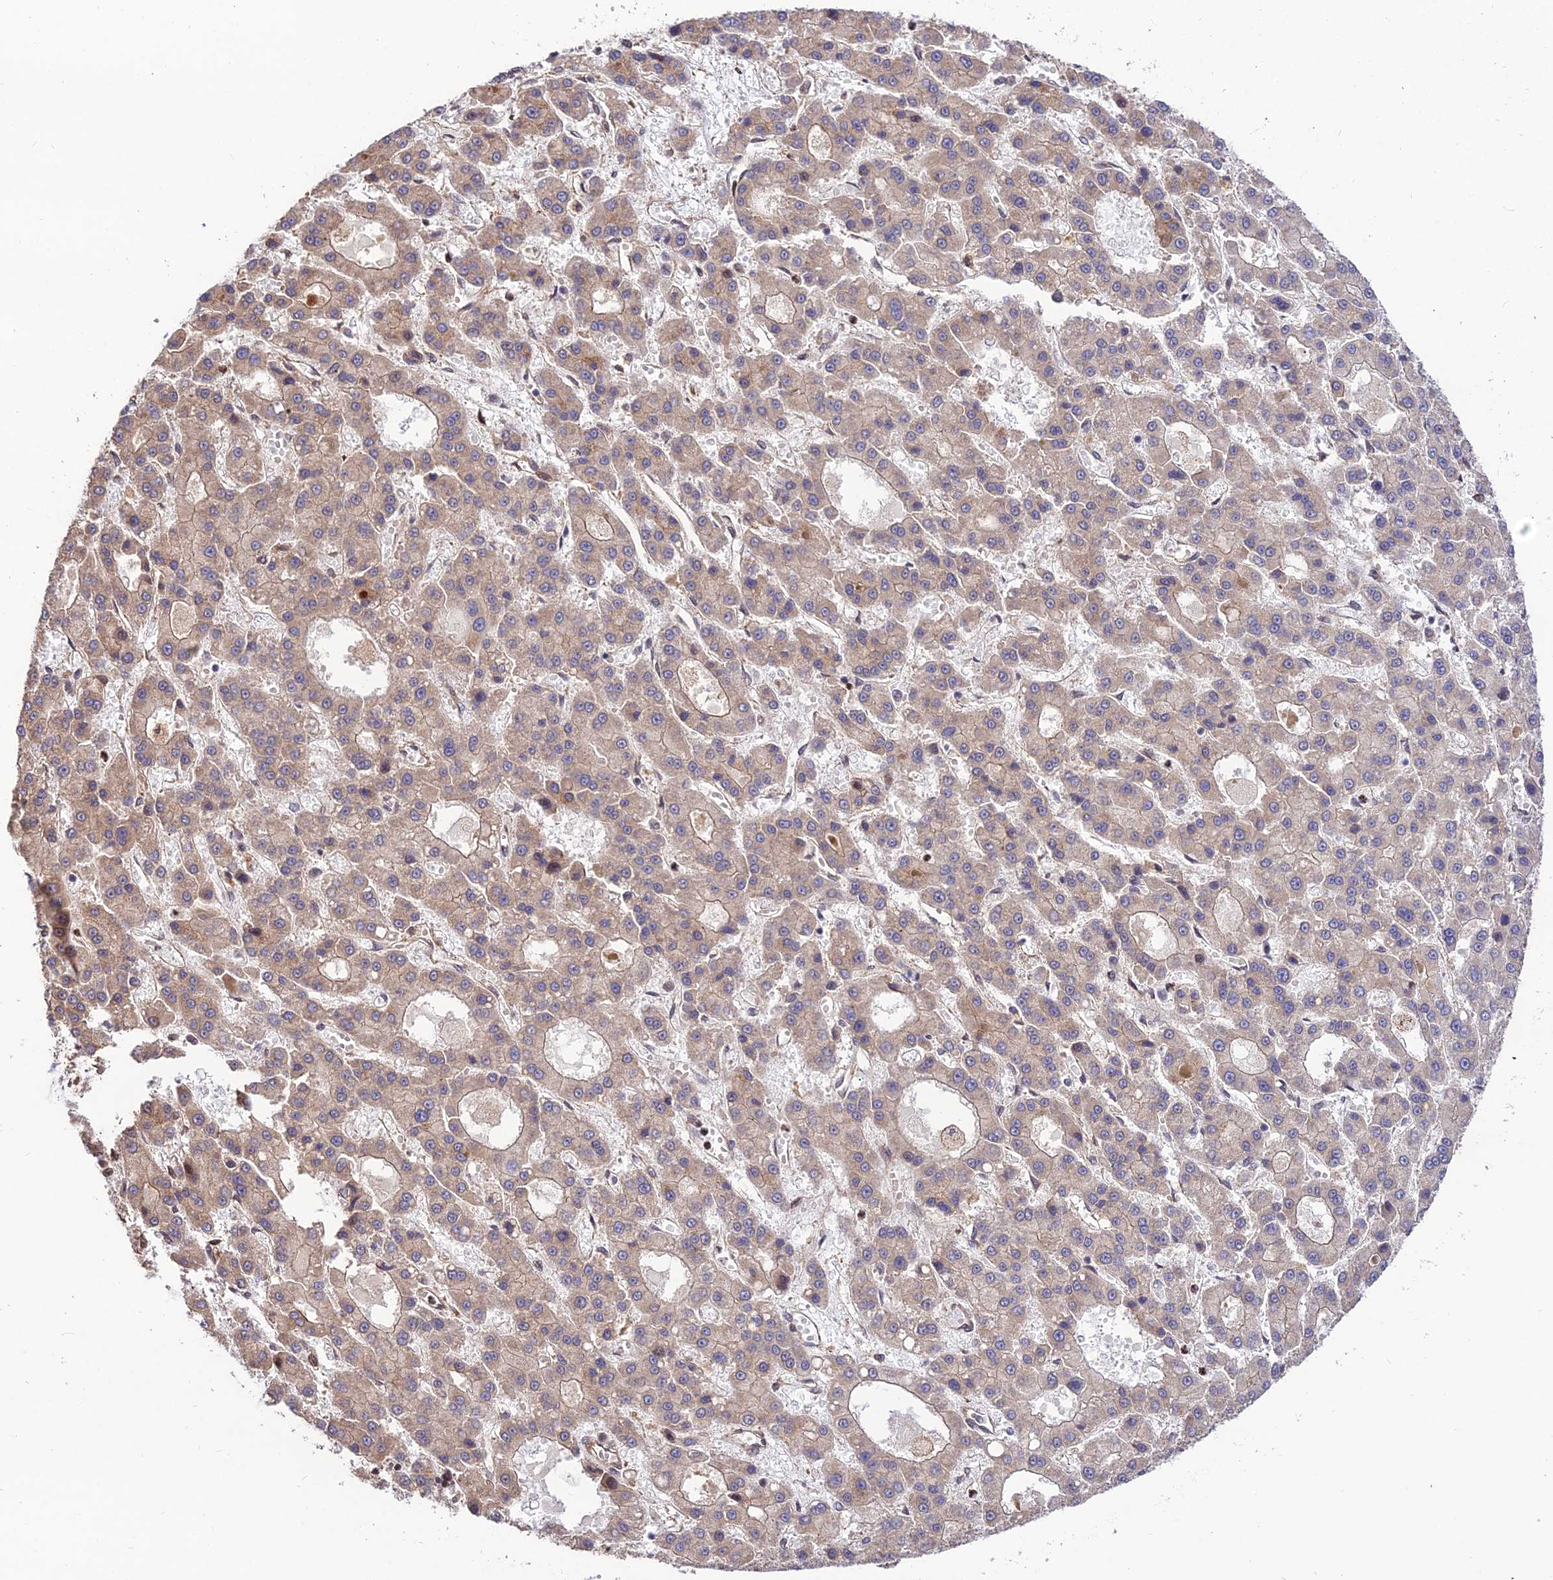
{"staining": {"intensity": "weak", "quantity": "25%-75%", "location": "cytoplasmic/membranous"}, "tissue": "liver cancer", "cell_type": "Tumor cells", "image_type": "cancer", "snomed": [{"axis": "morphology", "description": "Carcinoma, Hepatocellular, NOS"}, {"axis": "topography", "description": "Liver"}], "caption": "Immunohistochemistry (IHC) (DAB (3,3'-diaminobenzidine)) staining of human liver hepatocellular carcinoma demonstrates weak cytoplasmic/membranous protein positivity in about 25%-75% of tumor cells.", "gene": "SMG6", "patient": {"sex": "male", "age": 70}}